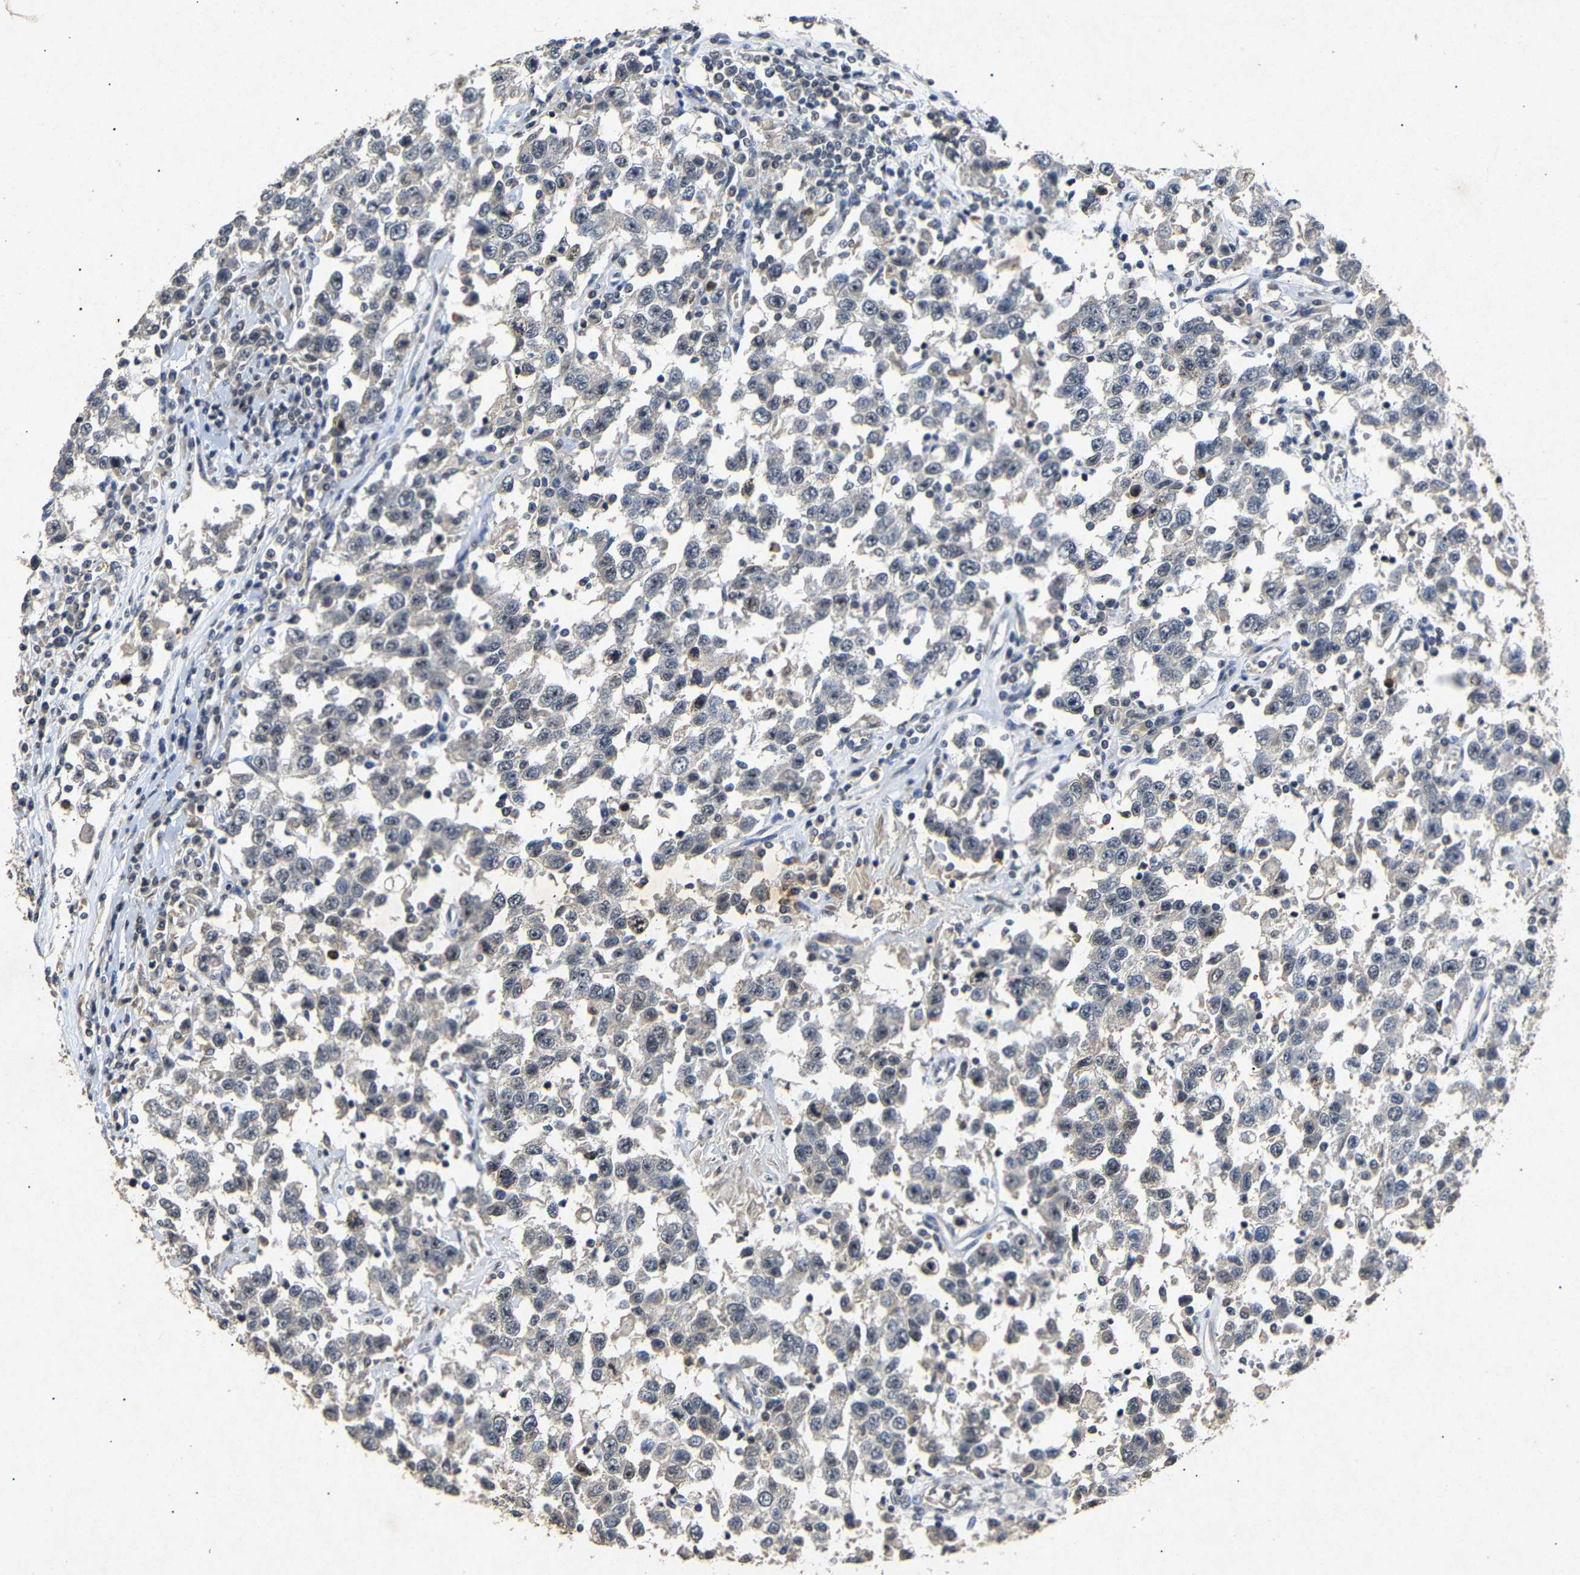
{"staining": {"intensity": "weak", "quantity": "<25%", "location": "nuclear"}, "tissue": "testis cancer", "cell_type": "Tumor cells", "image_type": "cancer", "snomed": [{"axis": "morphology", "description": "Seminoma, NOS"}, {"axis": "topography", "description": "Testis"}], "caption": "An immunohistochemistry (IHC) histopathology image of testis seminoma is shown. There is no staining in tumor cells of testis seminoma.", "gene": "PARN", "patient": {"sex": "male", "age": 41}}